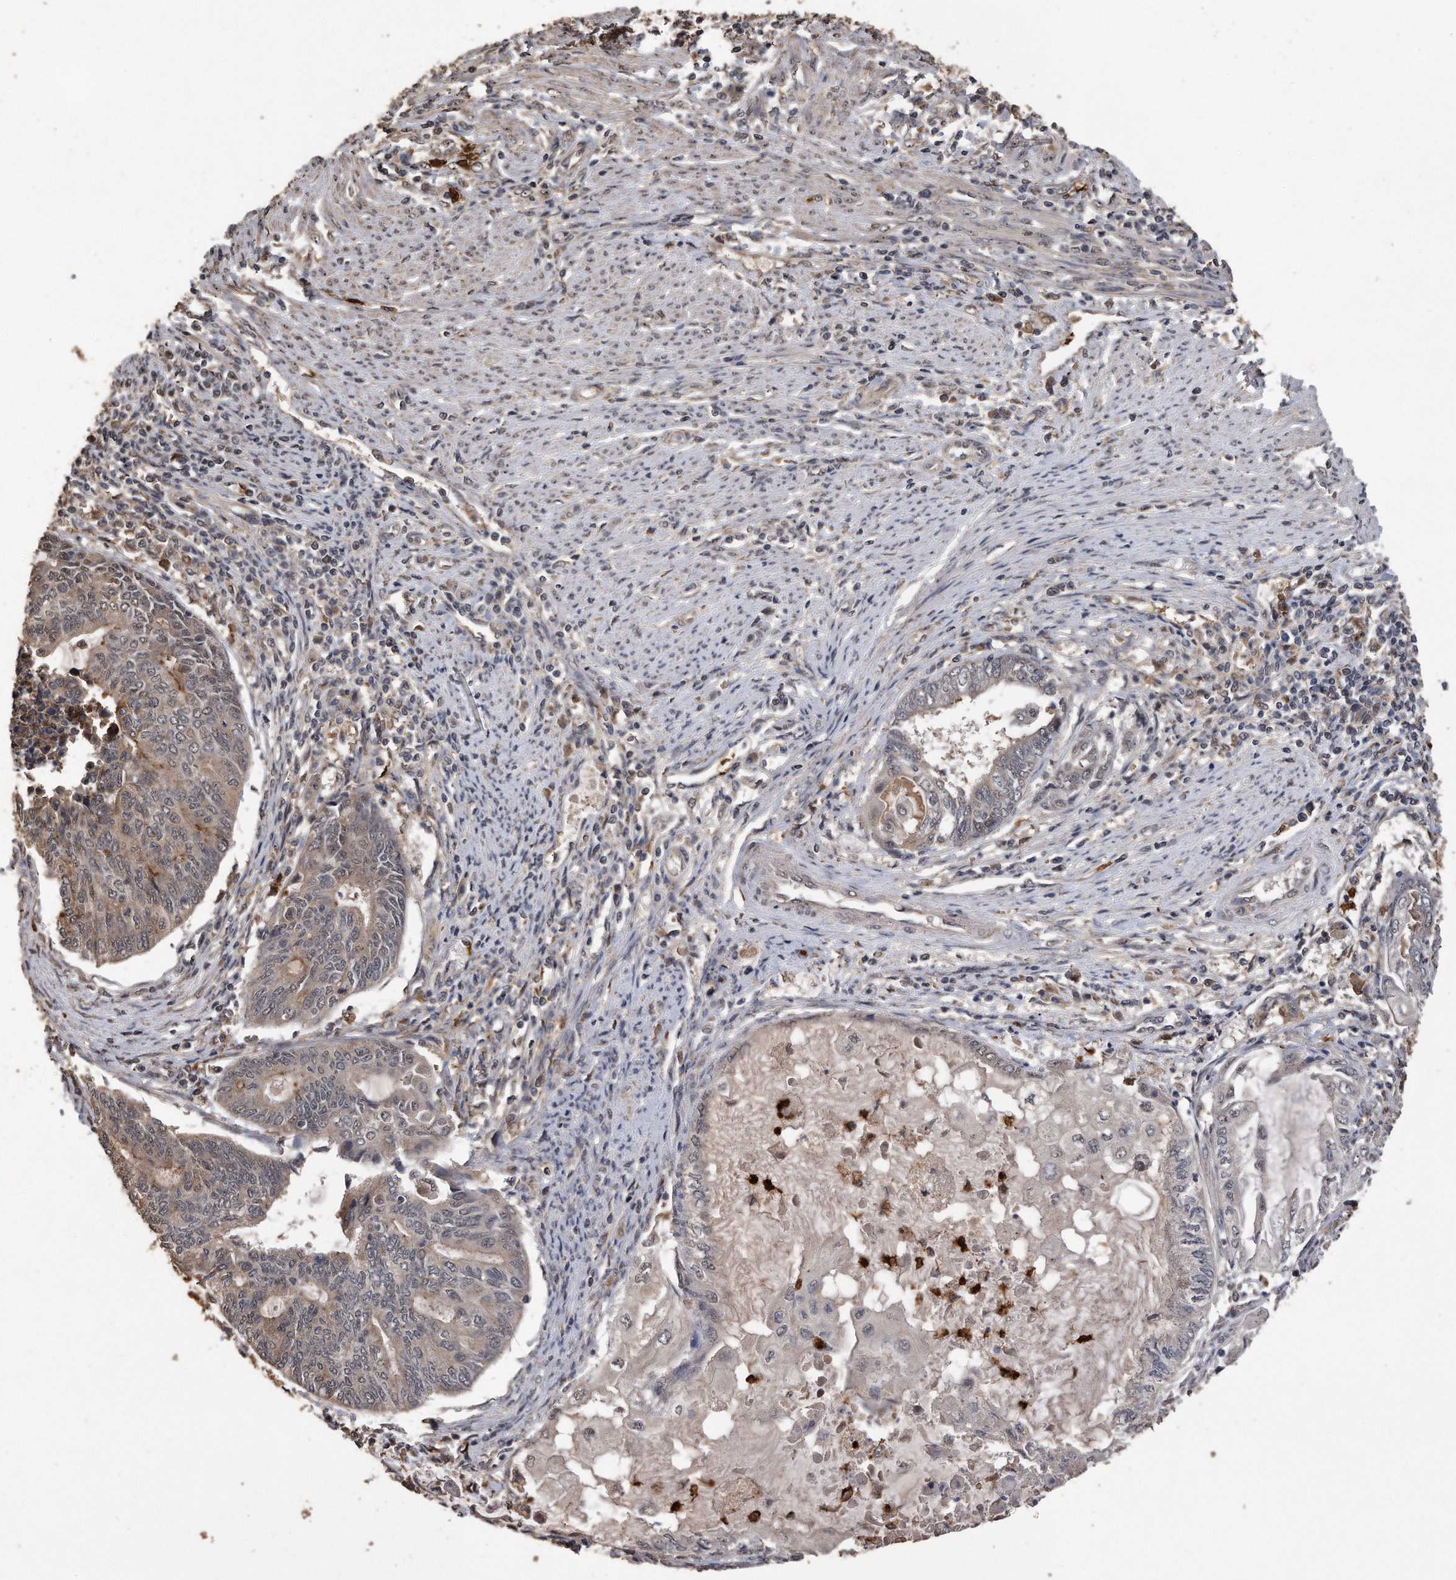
{"staining": {"intensity": "weak", "quantity": "25%-75%", "location": "cytoplasmic/membranous"}, "tissue": "endometrial cancer", "cell_type": "Tumor cells", "image_type": "cancer", "snomed": [{"axis": "morphology", "description": "Adenocarcinoma, NOS"}, {"axis": "topography", "description": "Uterus"}, {"axis": "topography", "description": "Endometrium"}], "caption": "Endometrial cancer stained with DAB (3,3'-diaminobenzidine) IHC displays low levels of weak cytoplasmic/membranous staining in about 25%-75% of tumor cells.", "gene": "PELO", "patient": {"sex": "female", "age": 70}}